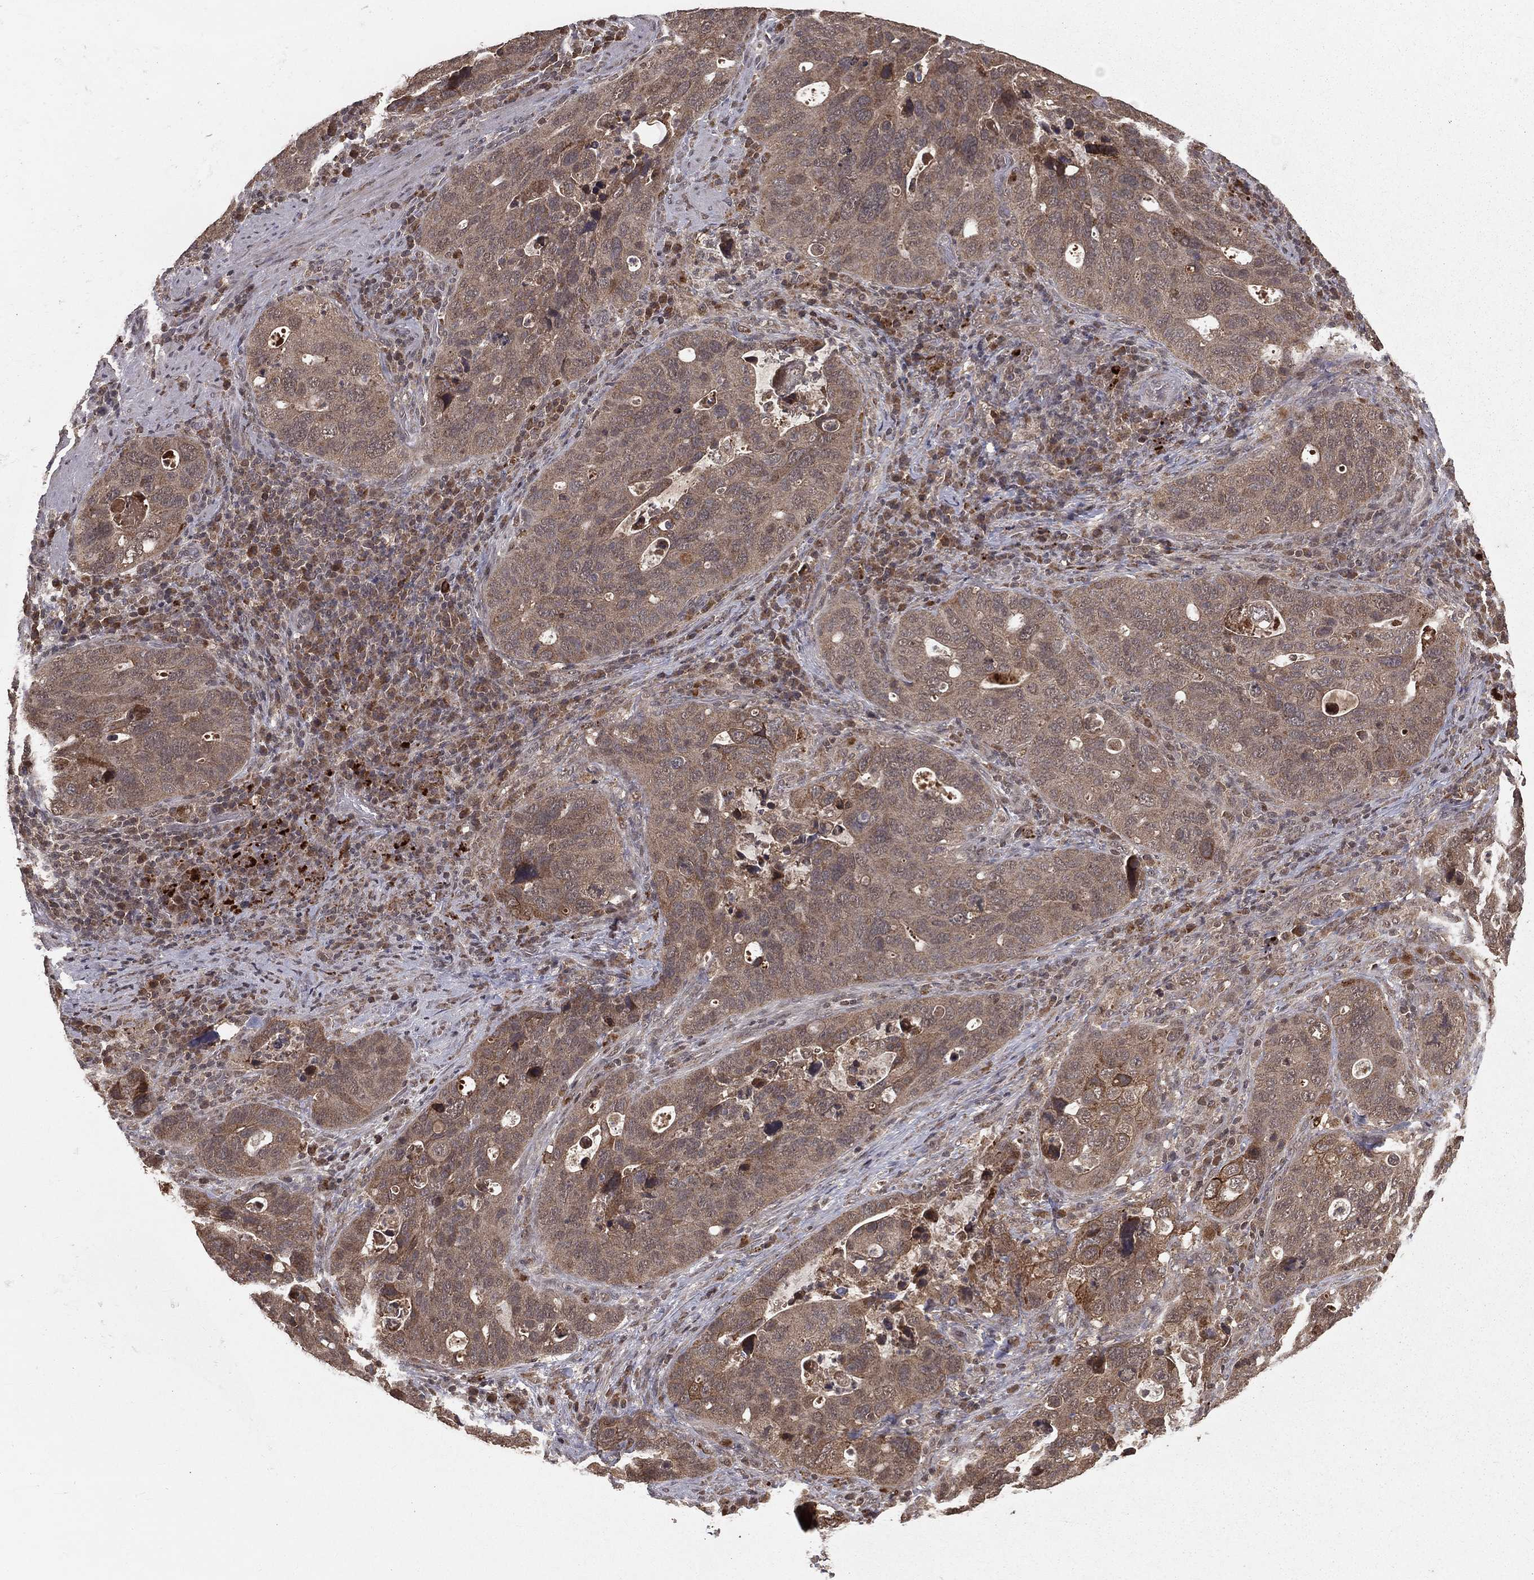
{"staining": {"intensity": "weak", "quantity": ">75%", "location": "cytoplasmic/membranous"}, "tissue": "stomach cancer", "cell_type": "Tumor cells", "image_type": "cancer", "snomed": [{"axis": "morphology", "description": "Adenocarcinoma, NOS"}, {"axis": "topography", "description": "Stomach"}], "caption": "Protein expression by IHC shows weak cytoplasmic/membranous expression in approximately >75% of tumor cells in stomach adenocarcinoma.", "gene": "ZDHHC15", "patient": {"sex": "male", "age": 54}}